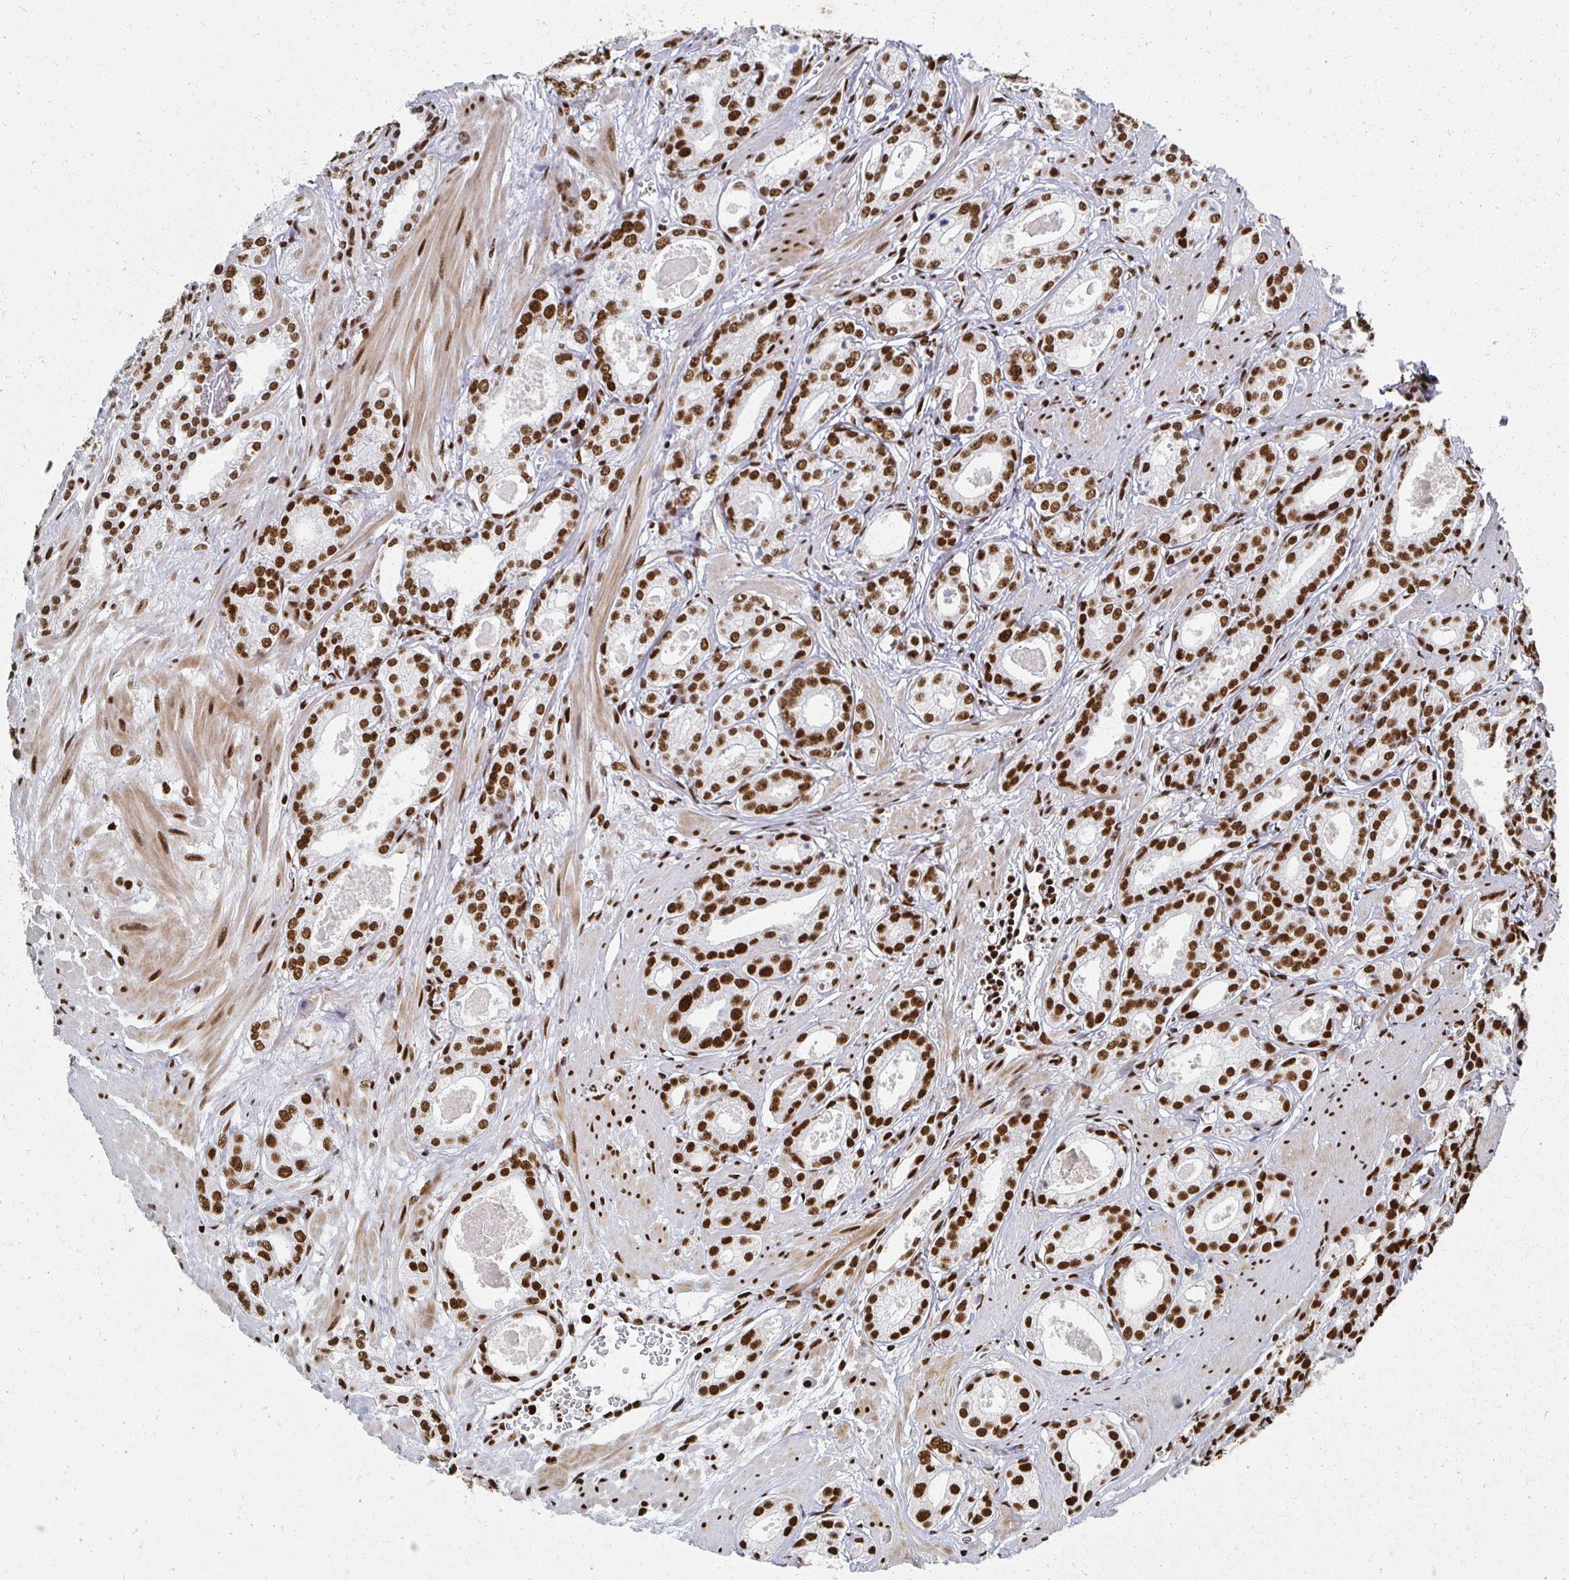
{"staining": {"intensity": "strong", "quantity": ">75%", "location": "nuclear"}, "tissue": "prostate cancer", "cell_type": "Tumor cells", "image_type": "cancer", "snomed": [{"axis": "morphology", "description": "Adenocarcinoma, NOS"}, {"axis": "morphology", "description": "Adenocarcinoma, Low grade"}, {"axis": "topography", "description": "Prostate"}], "caption": "Immunohistochemical staining of human low-grade adenocarcinoma (prostate) reveals high levels of strong nuclear staining in about >75% of tumor cells.", "gene": "RBBP7", "patient": {"sex": "male", "age": 64}}